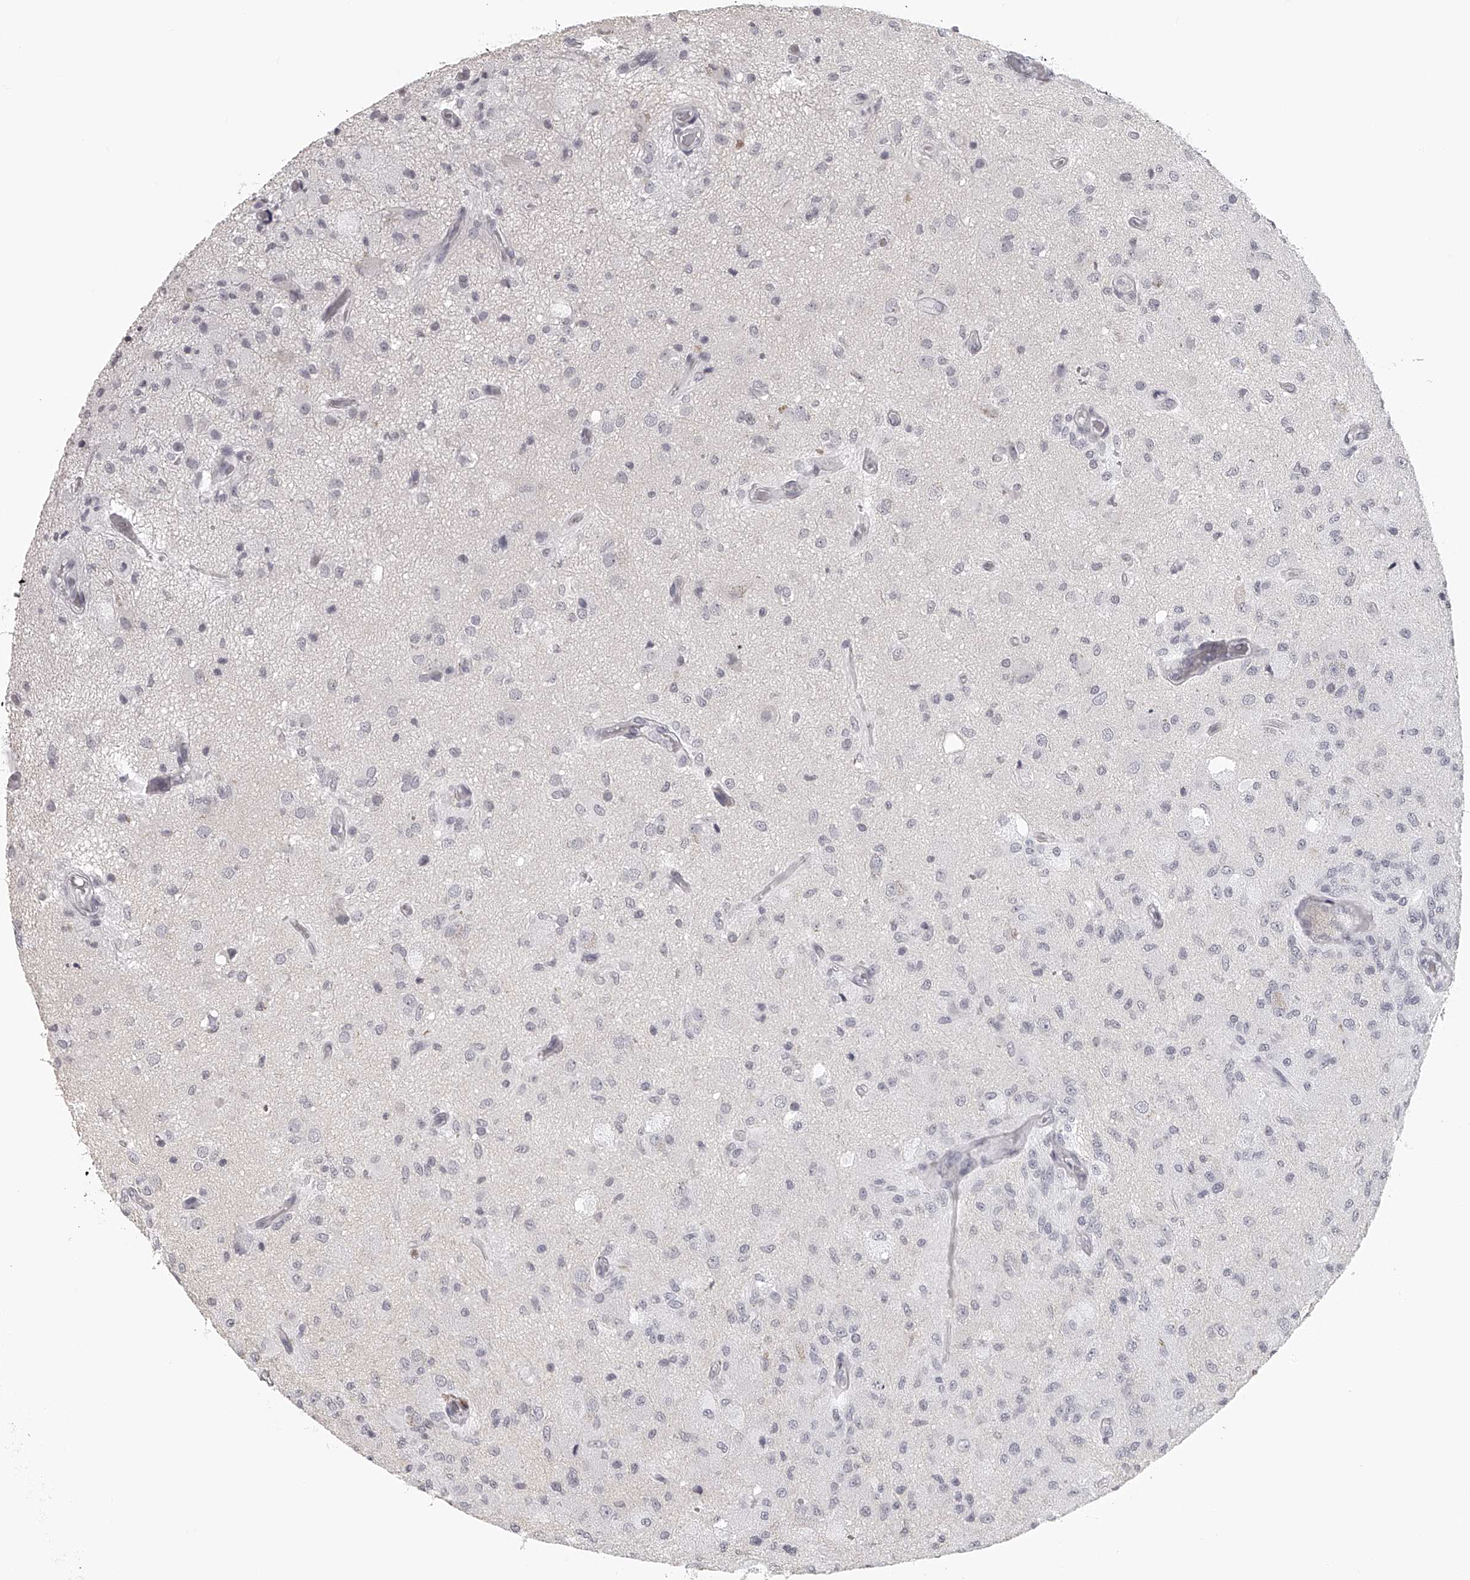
{"staining": {"intensity": "negative", "quantity": "none", "location": "none"}, "tissue": "glioma", "cell_type": "Tumor cells", "image_type": "cancer", "snomed": [{"axis": "morphology", "description": "Normal tissue, NOS"}, {"axis": "morphology", "description": "Glioma, malignant, High grade"}, {"axis": "topography", "description": "Cerebral cortex"}], "caption": "Tumor cells show no significant protein positivity in malignant high-grade glioma.", "gene": "SEC11C", "patient": {"sex": "male", "age": 77}}